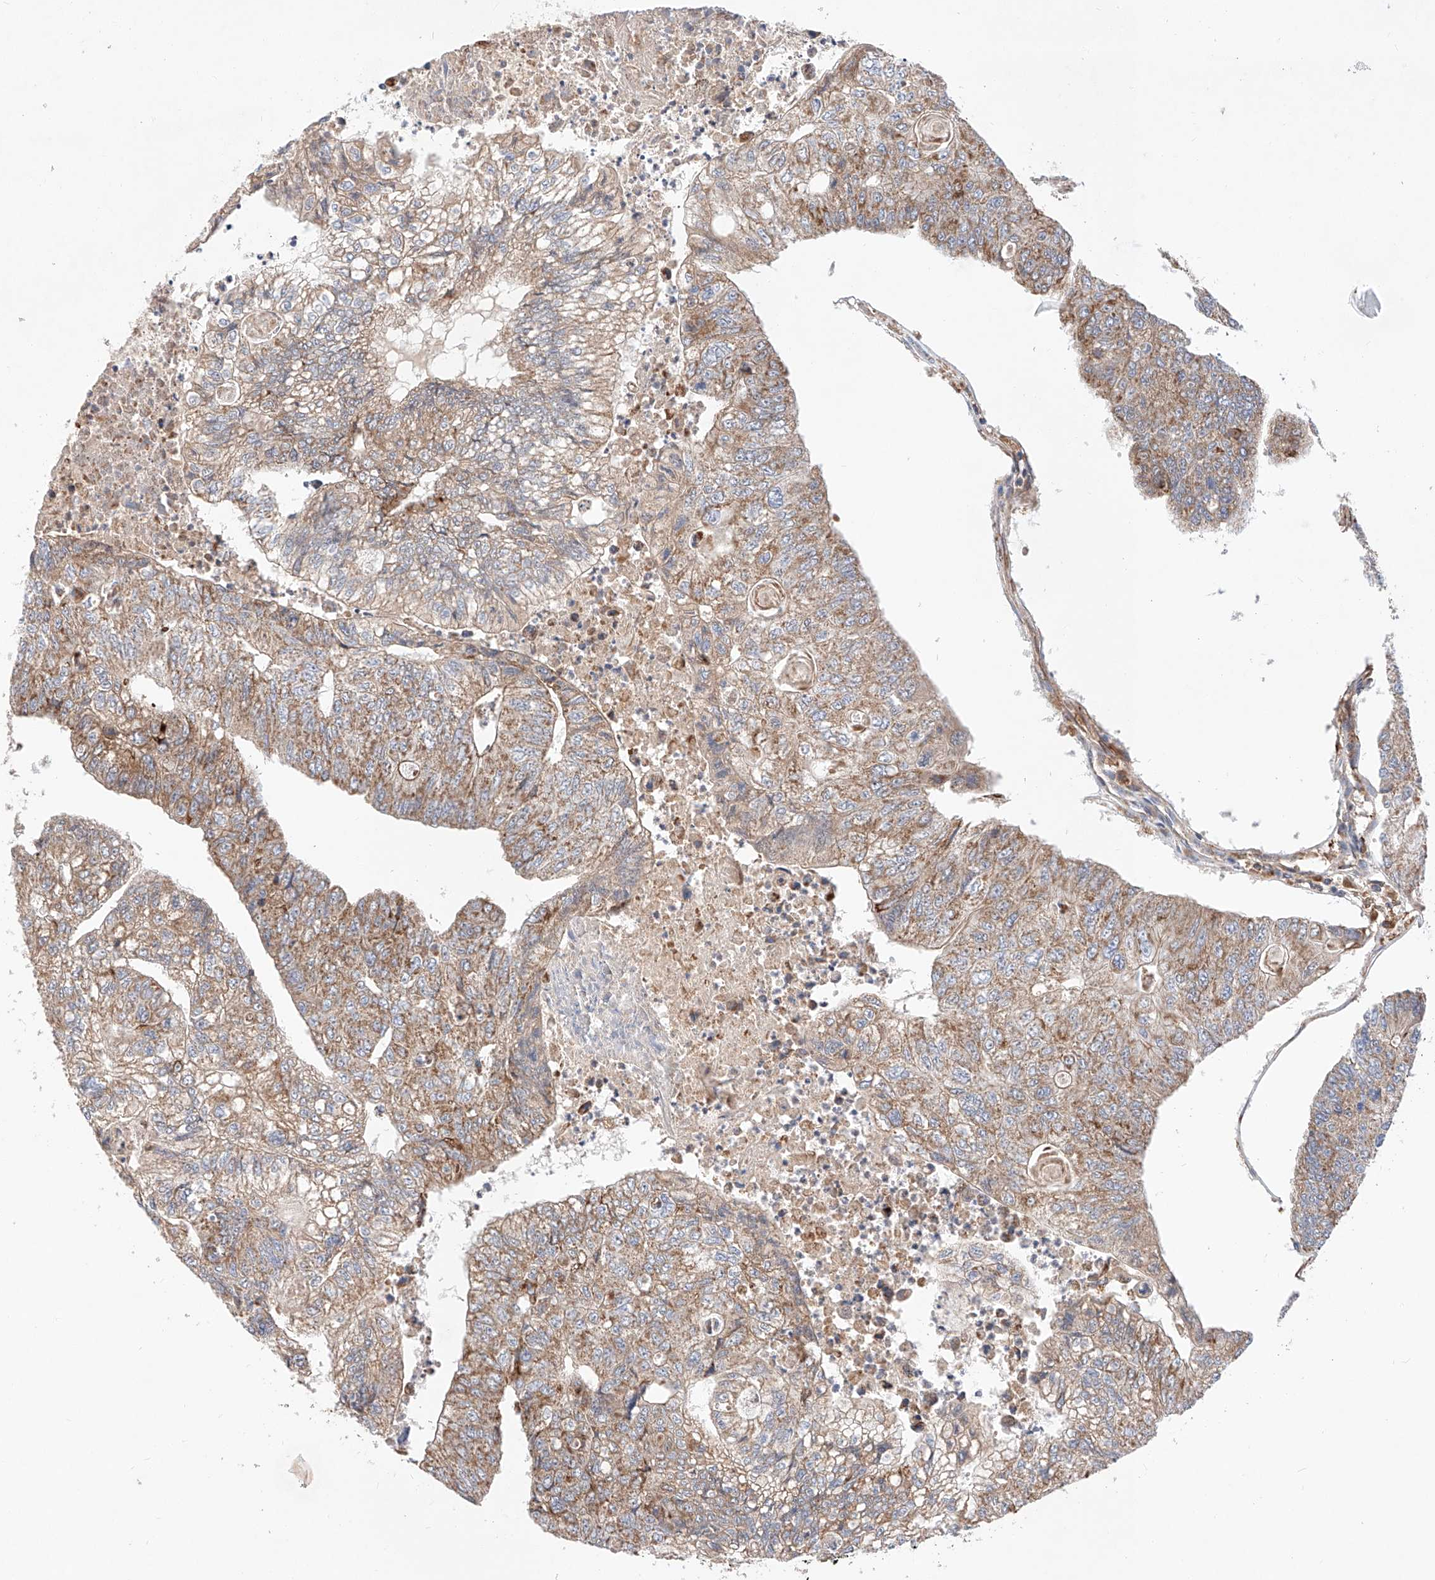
{"staining": {"intensity": "moderate", "quantity": ">75%", "location": "cytoplasmic/membranous"}, "tissue": "colorectal cancer", "cell_type": "Tumor cells", "image_type": "cancer", "snomed": [{"axis": "morphology", "description": "Adenocarcinoma, NOS"}, {"axis": "topography", "description": "Colon"}], "caption": "About >75% of tumor cells in human colorectal cancer reveal moderate cytoplasmic/membranous protein staining as visualized by brown immunohistochemical staining.", "gene": "NR1D1", "patient": {"sex": "female", "age": 67}}